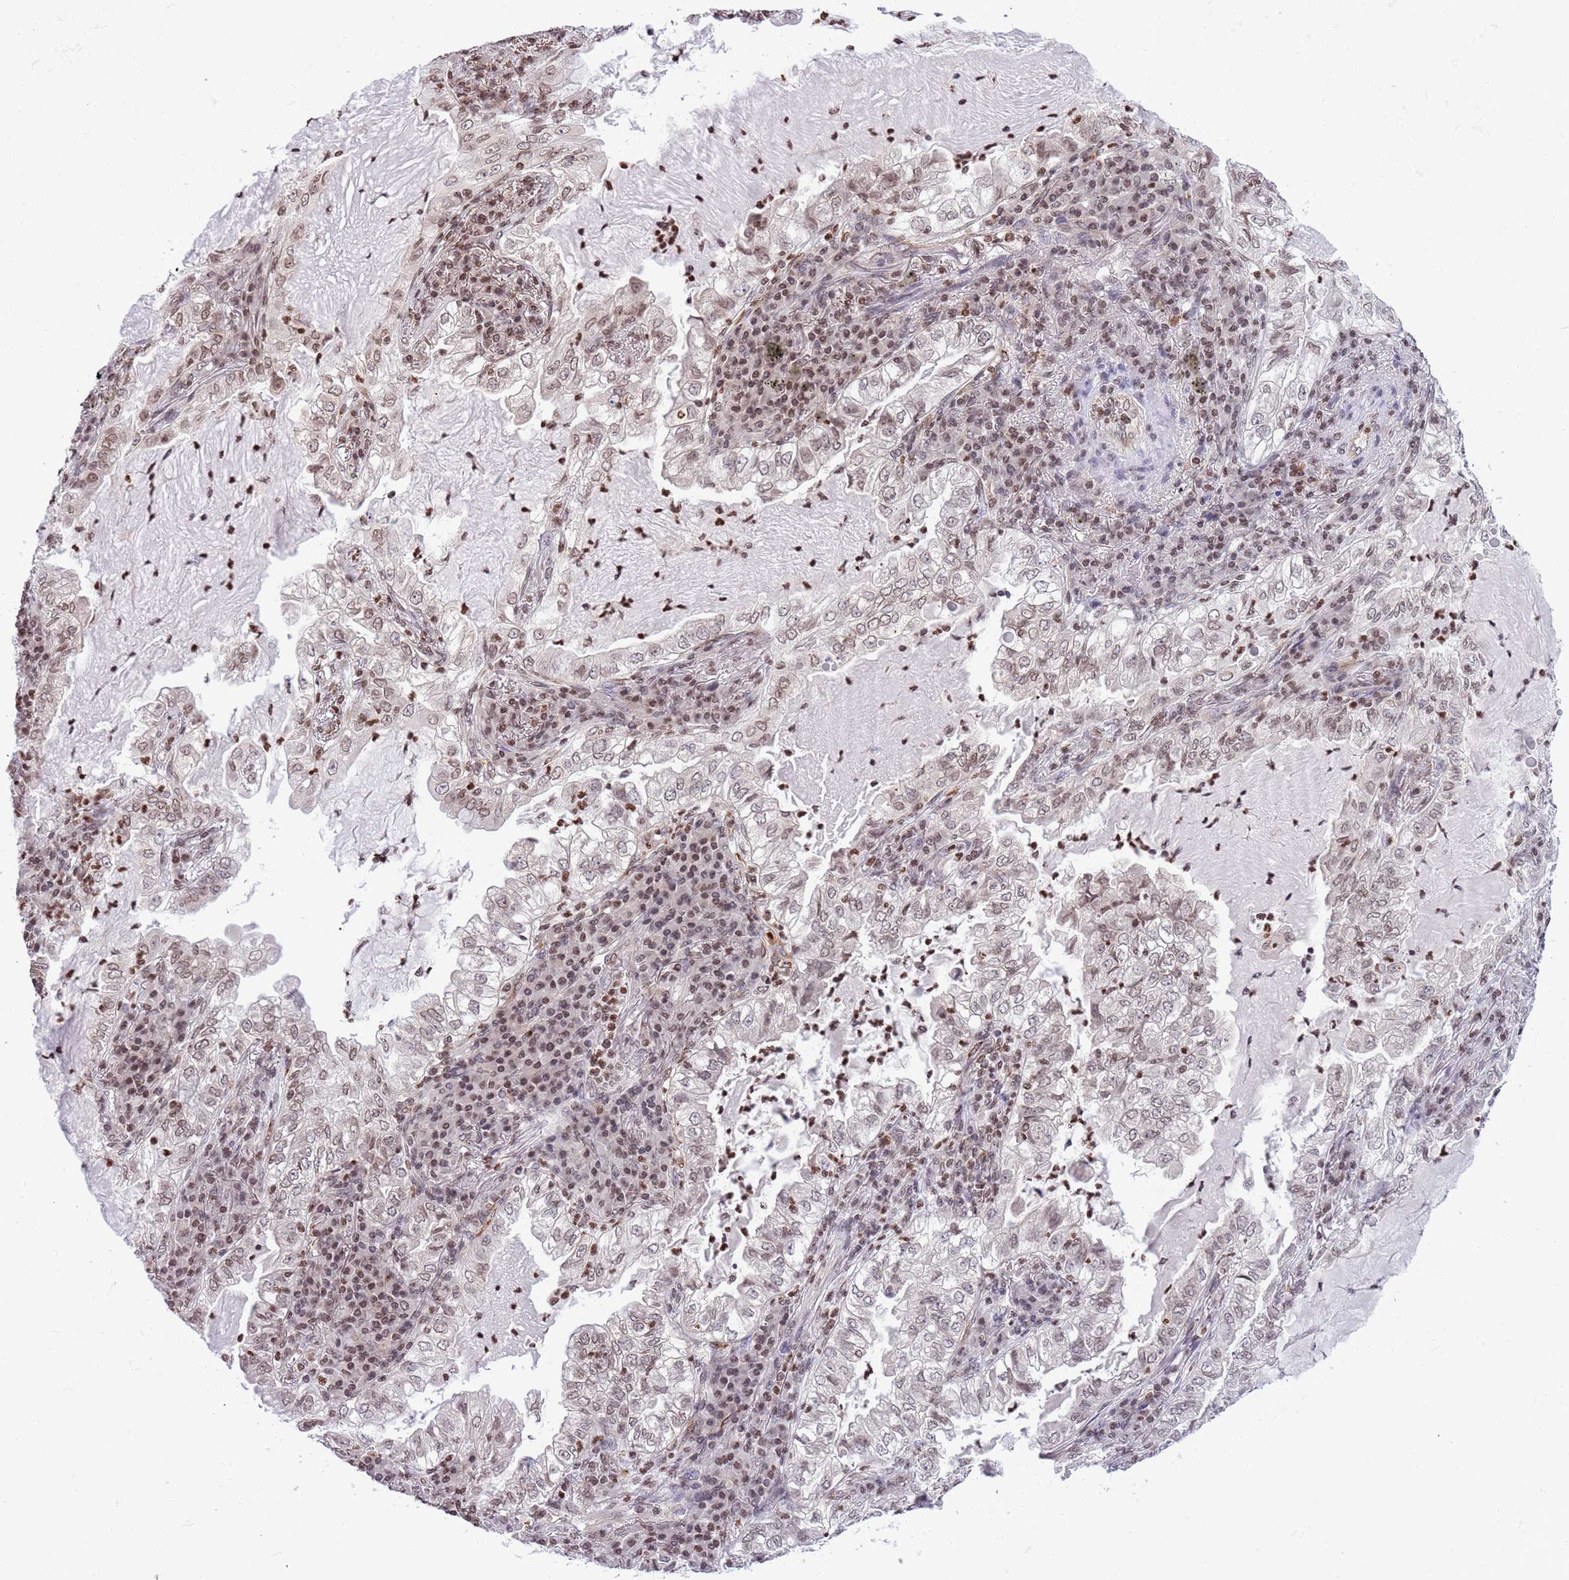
{"staining": {"intensity": "weak", "quantity": ">75%", "location": "nuclear"}, "tissue": "lung cancer", "cell_type": "Tumor cells", "image_type": "cancer", "snomed": [{"axis": "morphology", "description": "Adenocarcinoma, NOS"}, {"axis": "topography", "description": "Lung"}], "caption": "Weak nuclear staining for a protein is present in about >75% of tumor cells of lung cancer (adenocarcinoma) using immunohistochemistry.", "gene": "NRIP1", "patient": {"sex": "female", "age": 73}}